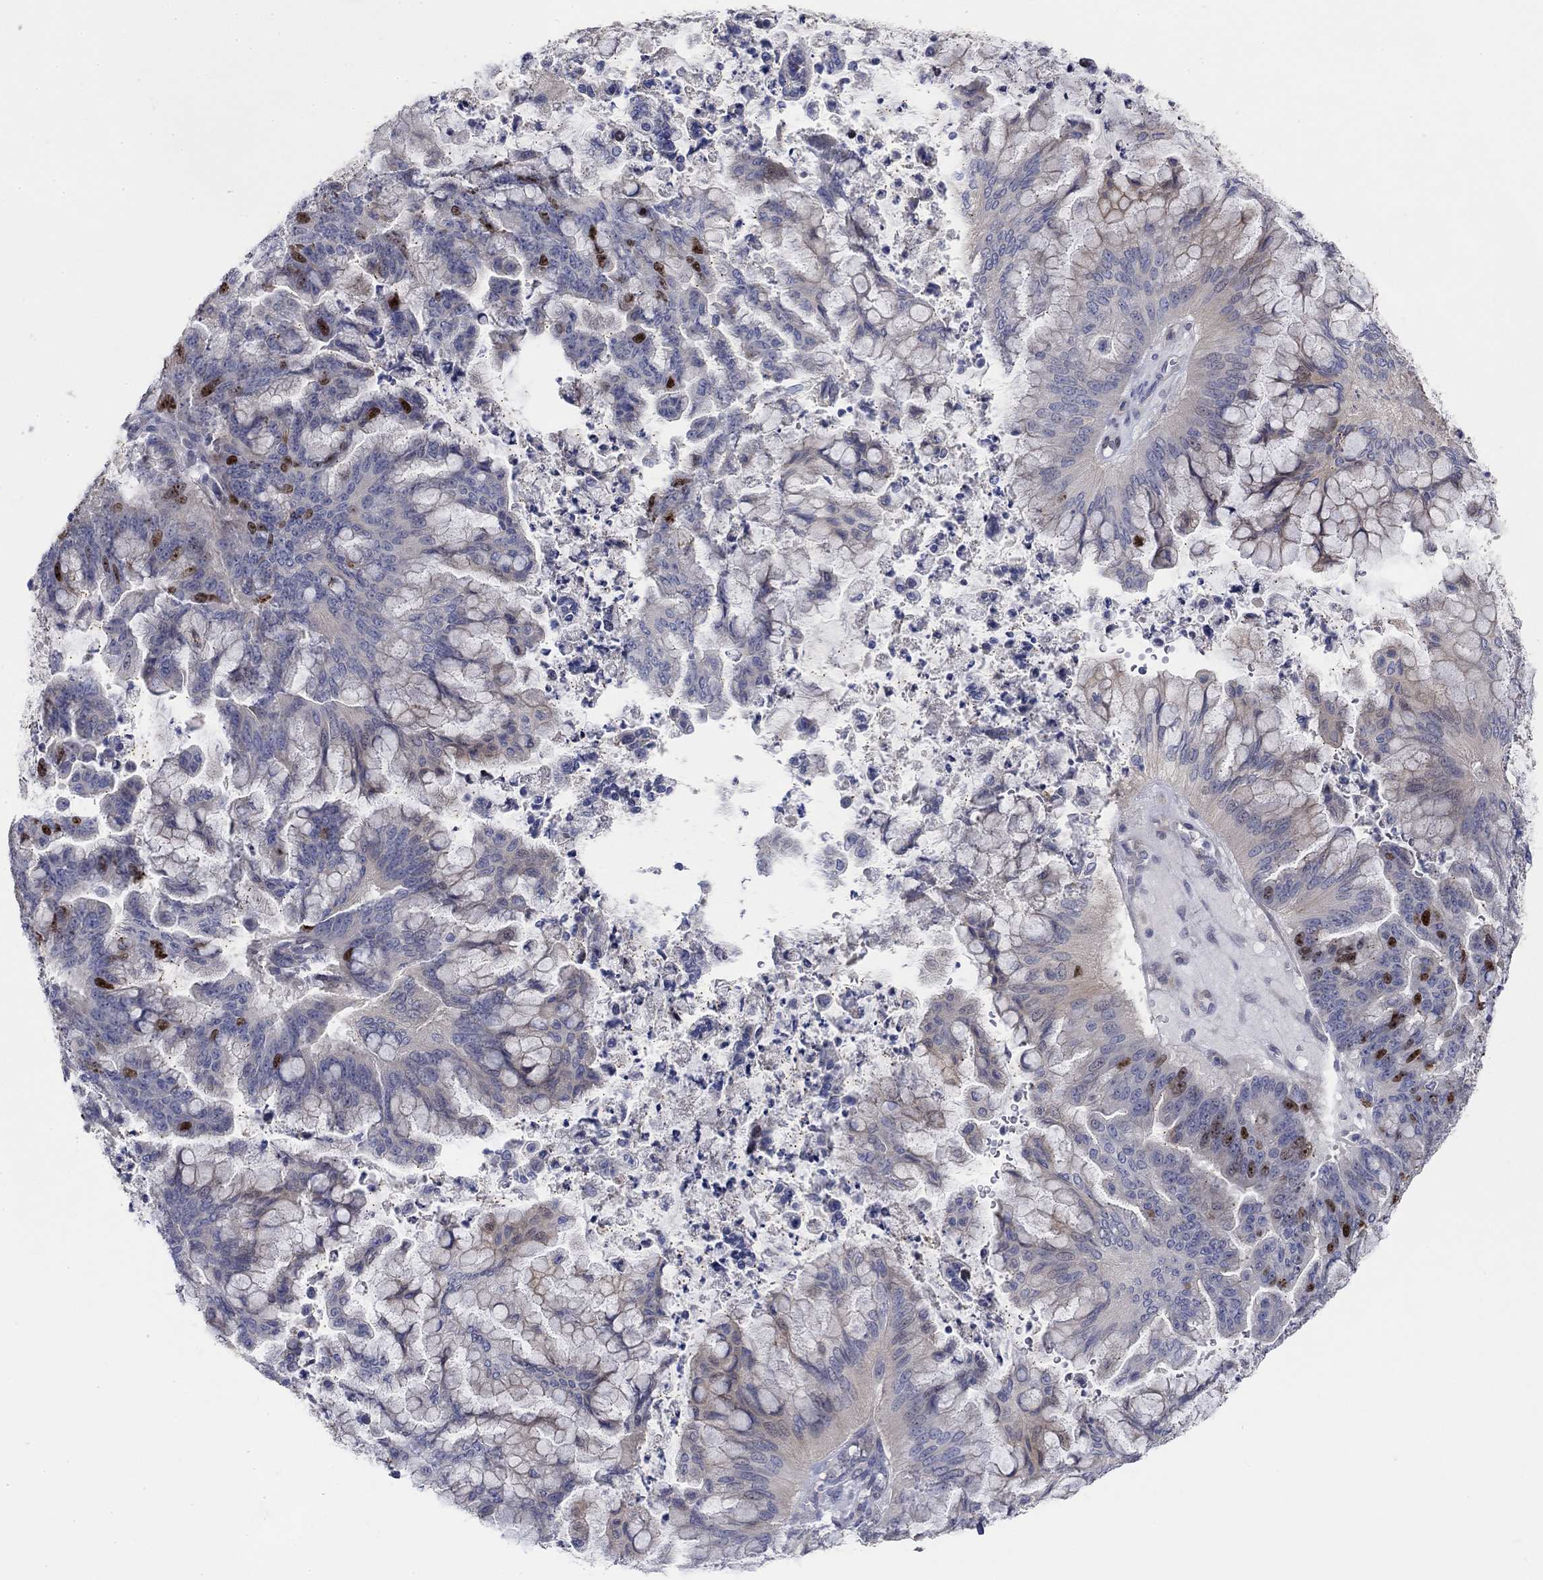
{"staining": {"intensity": "strong", "quantity": "<25%", "location": "nuclear"}, "tissue": "ovarian cancer", "cell_type": "Tumor cells", "image_type": "cancer", "snomed": [{"axis": "morphology", "description": "Cystadenocarcinoma, mucinous, NOS"}, {"axis": "topography", "description": "Ovary"}], "caption": "Ovarian cancer (mucinous cystadenocarcinoma) tissue exhibits strong nuclear staining in about <25% of tumor cells", "gene": "PRC1", "patient": {"sex": "female", "age": 67}}